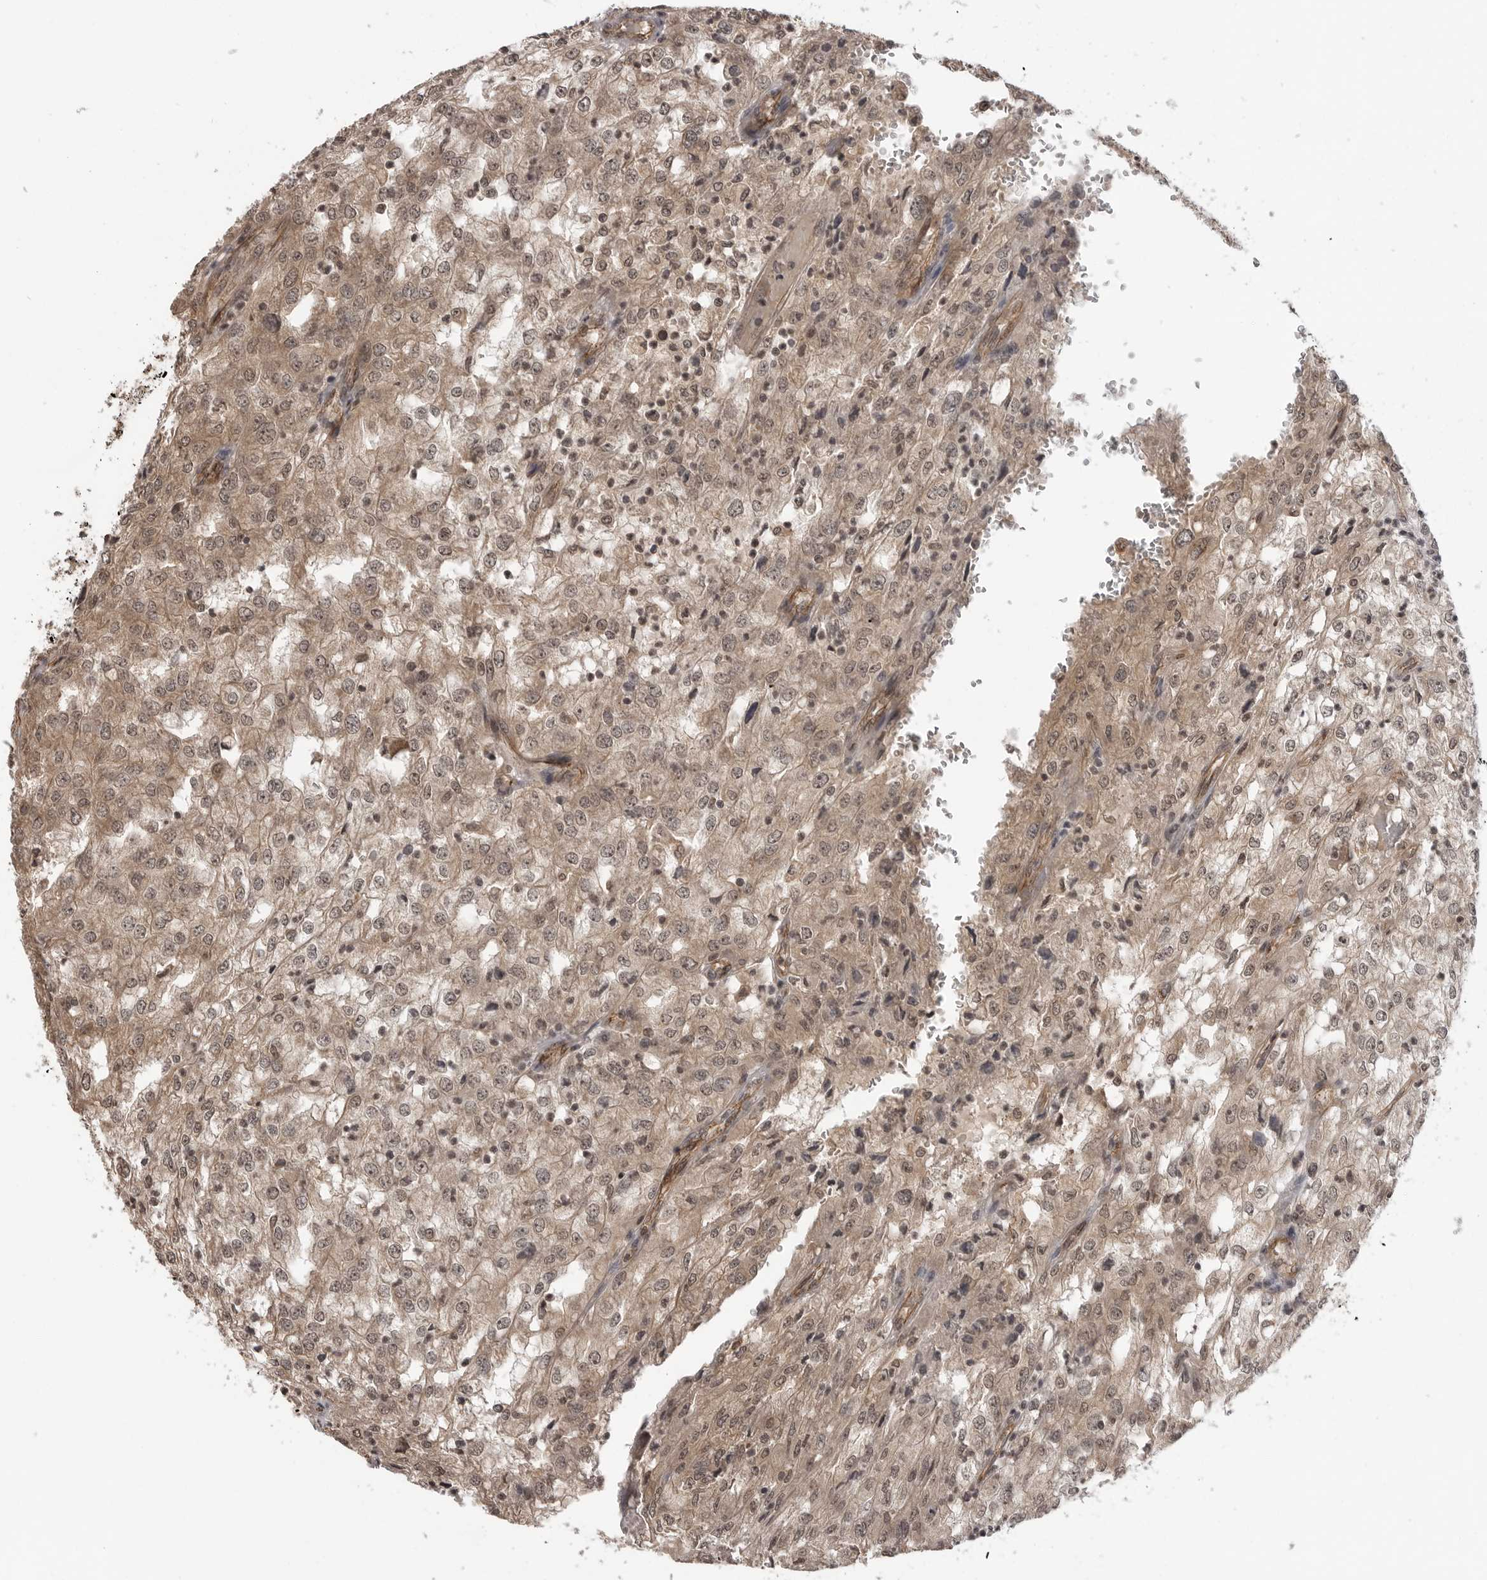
{"staining": {"intensity": "weak", "quantity": "25%-75%", "location": "cytoplasmic/membranous,nuclear"}, "tissue": "renal cancer", "cell_type": "Tumor cells", "image_type": "cancer", "snomed": [{"axis": "morphology", "description": "Adenocarcinoma, NOS"}, {"axis": "topography", "description": "Kidney"}], "caption": "Immunohistochemical staining of adenocarcinoma (renal) exhibits low levels of weak cytoplasmic/membranous and nuclear protein staining in about 25%-75% of tumor cells.", "gene": "IL24", "patient": {"sex": "female", "age": 54}}